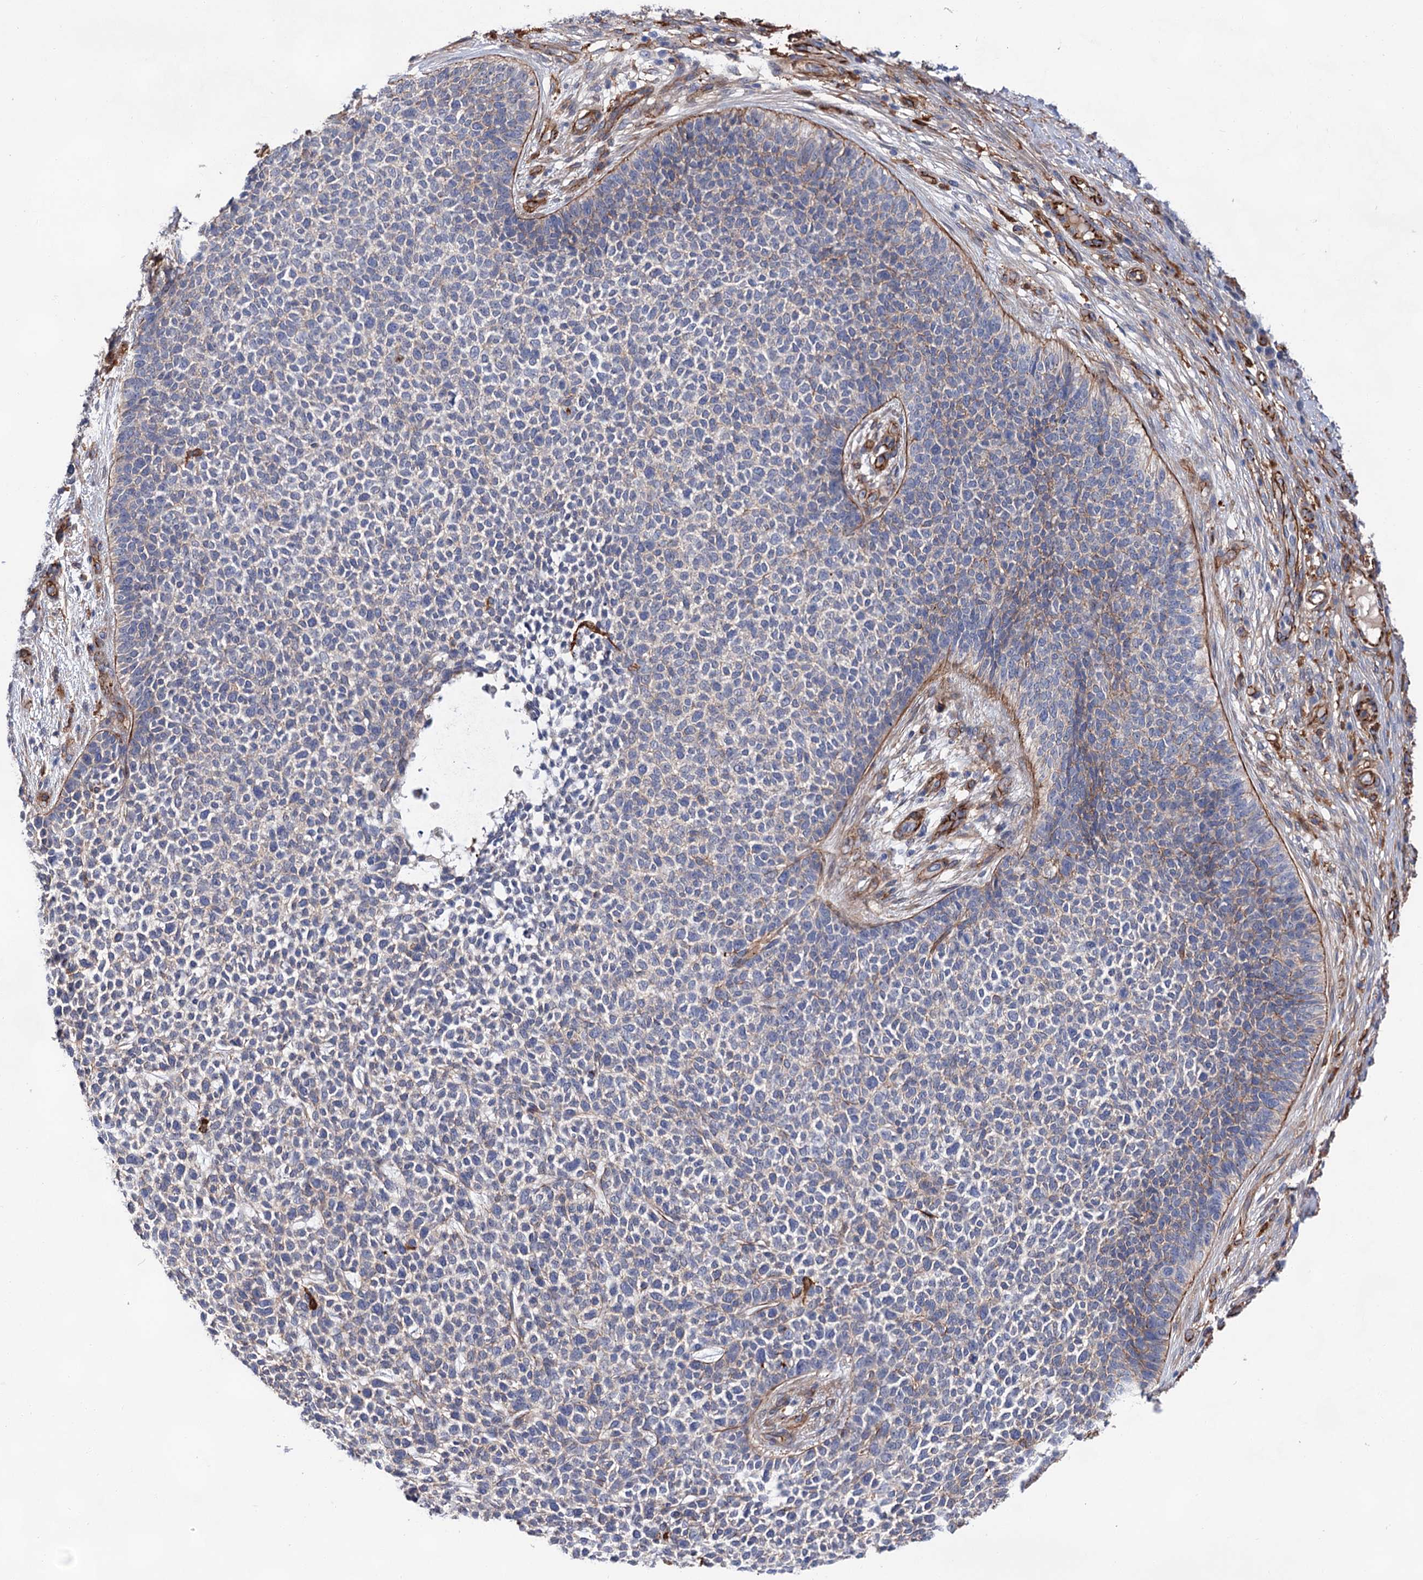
{"staining": {"intensity": "negative", "quantity": "none", "location": "none"}, "tissue": "skin cancer", "cell_type": "Tumor cells", "image_type": "cancer", "snomed": [{"axis": "morphology", "description": "Basal cell carcinoma"}, {"axis": "topography", "description": "Skin"}], "caption": "IHC photomicrograph of human skin cancer stained for a protein (brown), which demonstrates no positivity in tumor cells.", "gene": "TMTC3", "patient": {"sex": "female", "age": 84}}